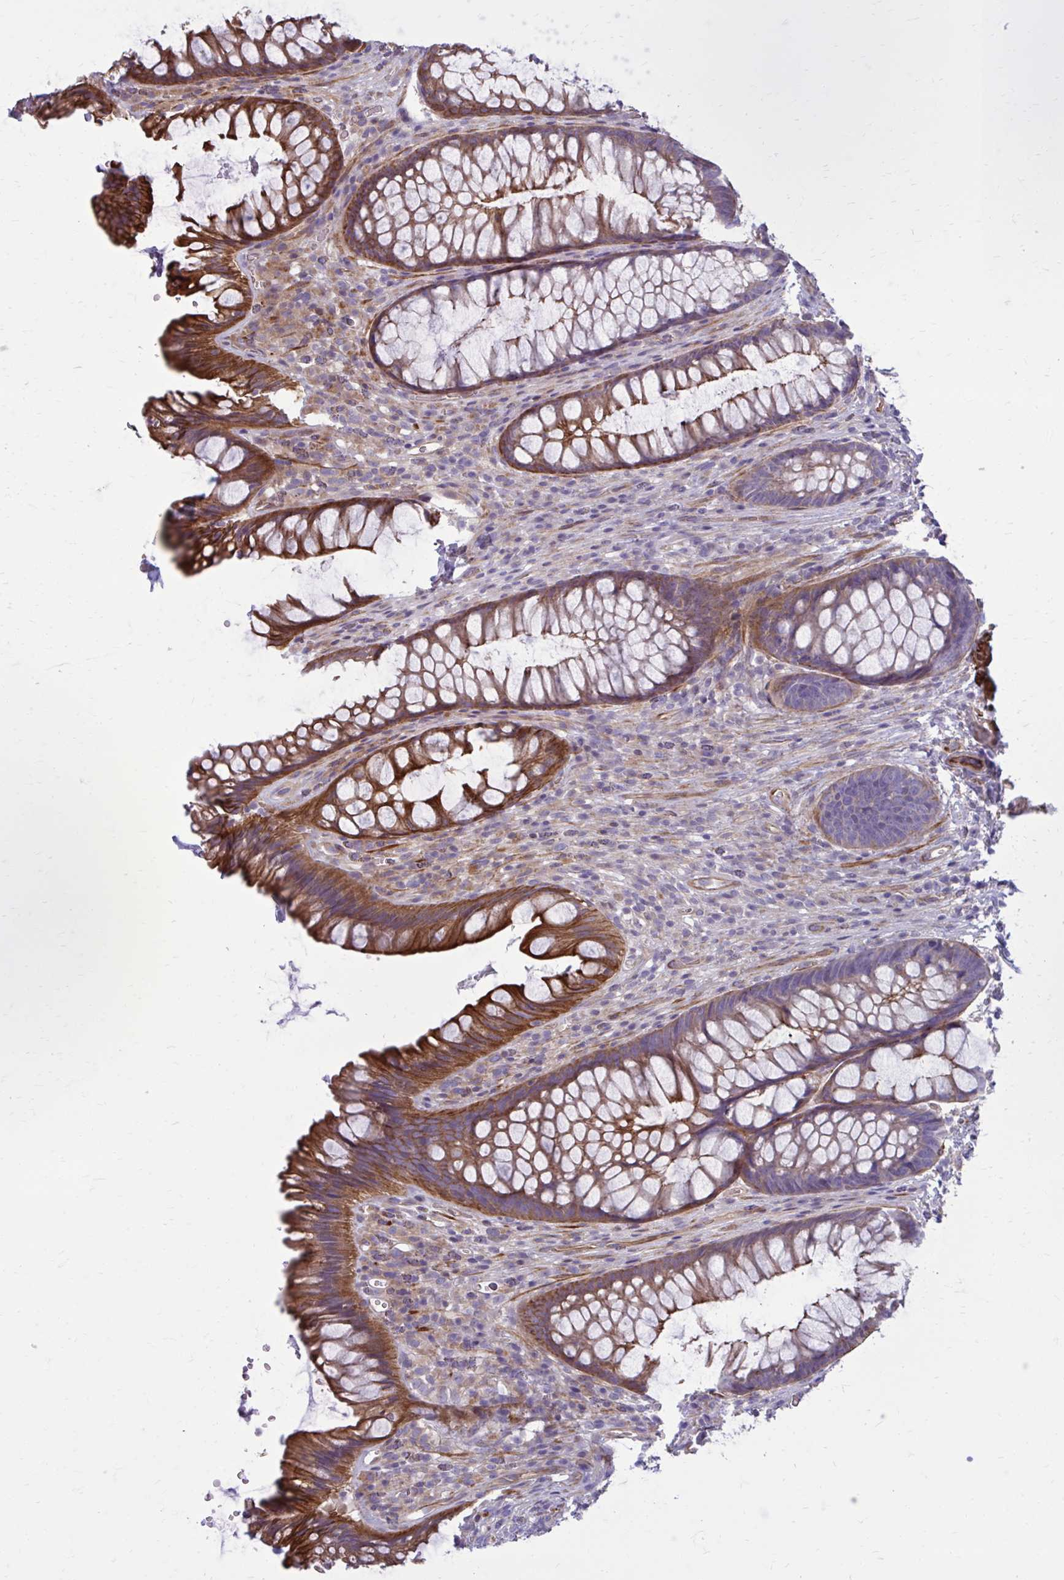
{"staining": {"intensity": "strong", "quantity": "25%-75%", "location": "cytoplasmic/membranous"}, "tissue": "rectum", "cell_type": "Glandular cells", "image_type": "normal", "snomed": [{"axis": "morphology", "description": "Normal tissue, NOS"}, {"axis": "topography", "description": "Rectum"}], "caption": "A micrograph of rectum stained for a protein demonstrates strong cytoplasmic/membranous brown staining in glandular cells. (Stains: DAB (3,3'-diaminobenzidine) in brown, nuclei in blue, Microscopy: brightfield microscopy at high magnification).", "gene": "FAP", "patient": {"sex": "male", "age": 53}}